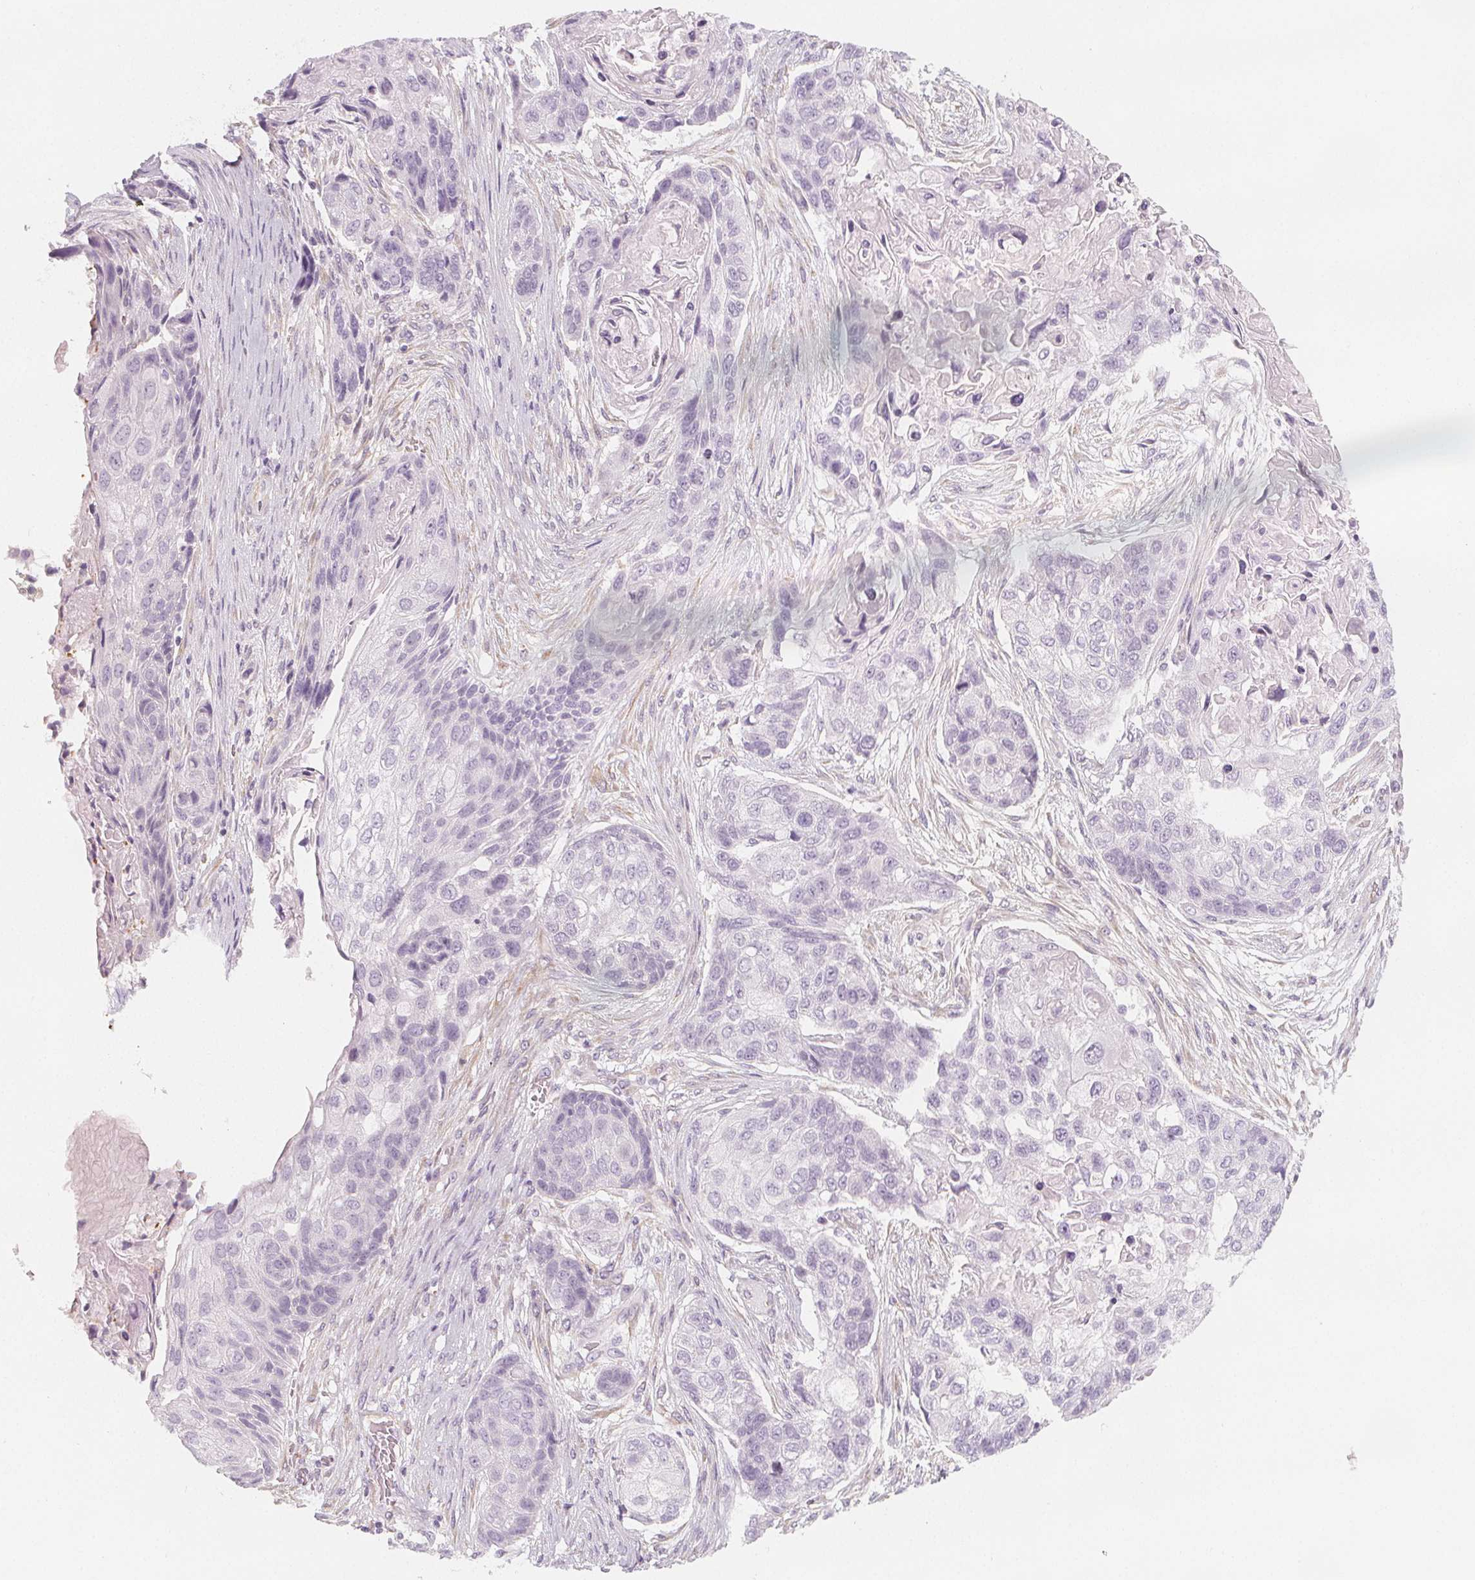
{"staining": {"intensity": "negative", "quantity": "none", "location": "none"}, "tissue": "lung cancer", "cell_type": "Tumor cells", "image_type": "cancer", "snomed": [{"axis": "morphology", "description": "Squamous cell carcinoma, NOS"}, {"axis": "topography", "description": "Lung"}], "caption": "Protein analysis of lung cancer (squamous cell carcinoma) demonstrates no significant staining in tumor cells. (Stains: DAB (3,3'-diaminobenzidine) immunohistochemistry (IHC) with hematoxylin counter stain, Microscopy: brightfield microscopy at high magnification).", "gene": "MAP1A", "patient": {"sex": "male", "age": 69}}